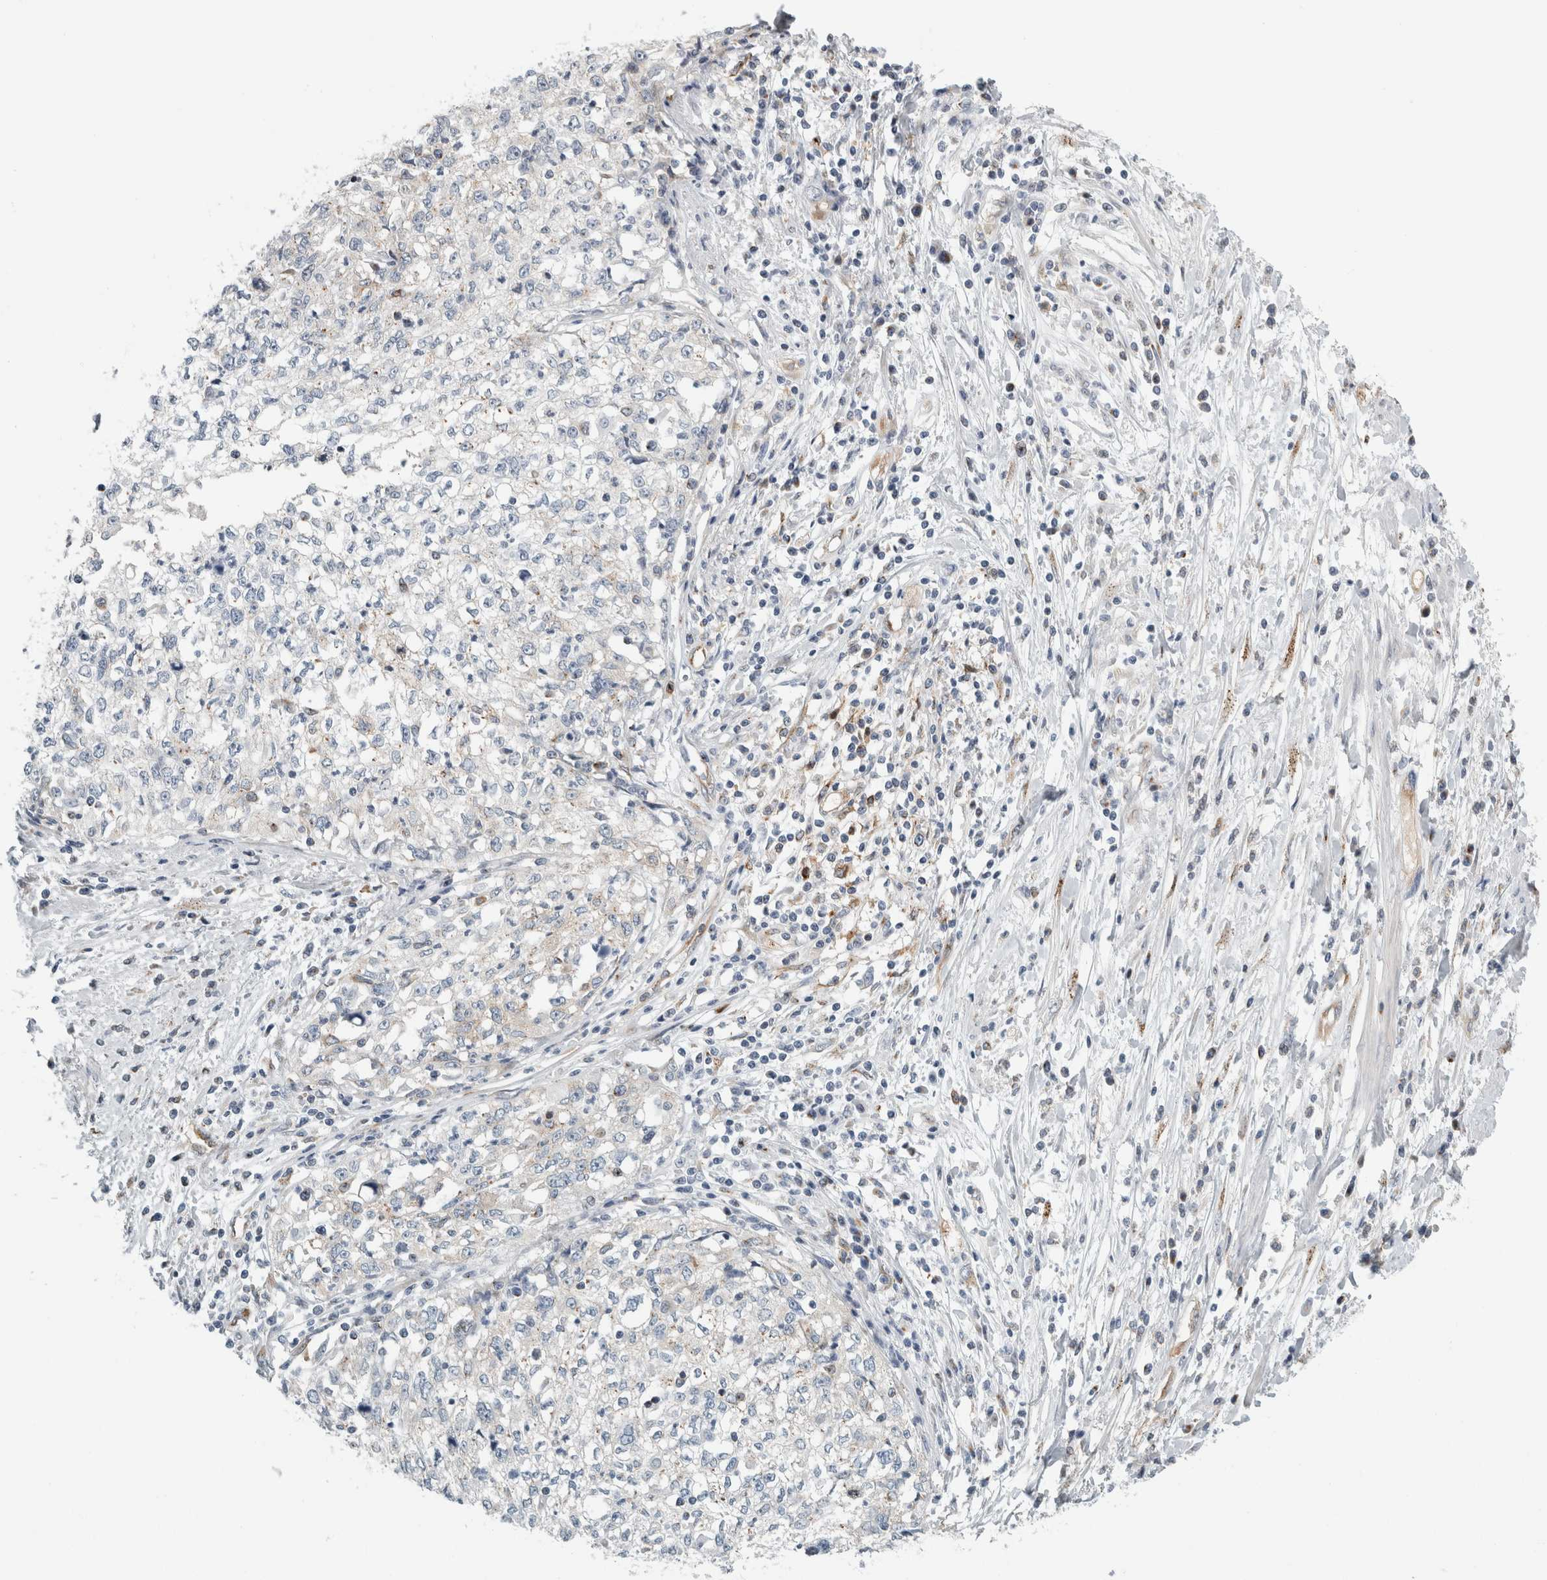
{"staining": {"intensity": "negative", "quantity": "none", "location": "none"}, "tissue": "cervical cancer", "cell_type": "Tumor cells", "image_type": "cancer", "snomed": [{"axis": "morphology", "description": "Squamous cell carcinoma, NOS"}, {"axis": "topography", "description": "Cervix"}], "caption": "High power microscopy image of an immunohistochemistry (IHC) micrograph of cervical cancer, revealing no significant staining in tumor cells. (Stains: DAB (3,3'-diaminobenzidine) immunohistochemistry (IHC) with hematoxylin counter stain, Microscopy: brightfield microscopy at high magnification).", "gene": "PEX6", "patient": {"sex": "female", "age": 57}}